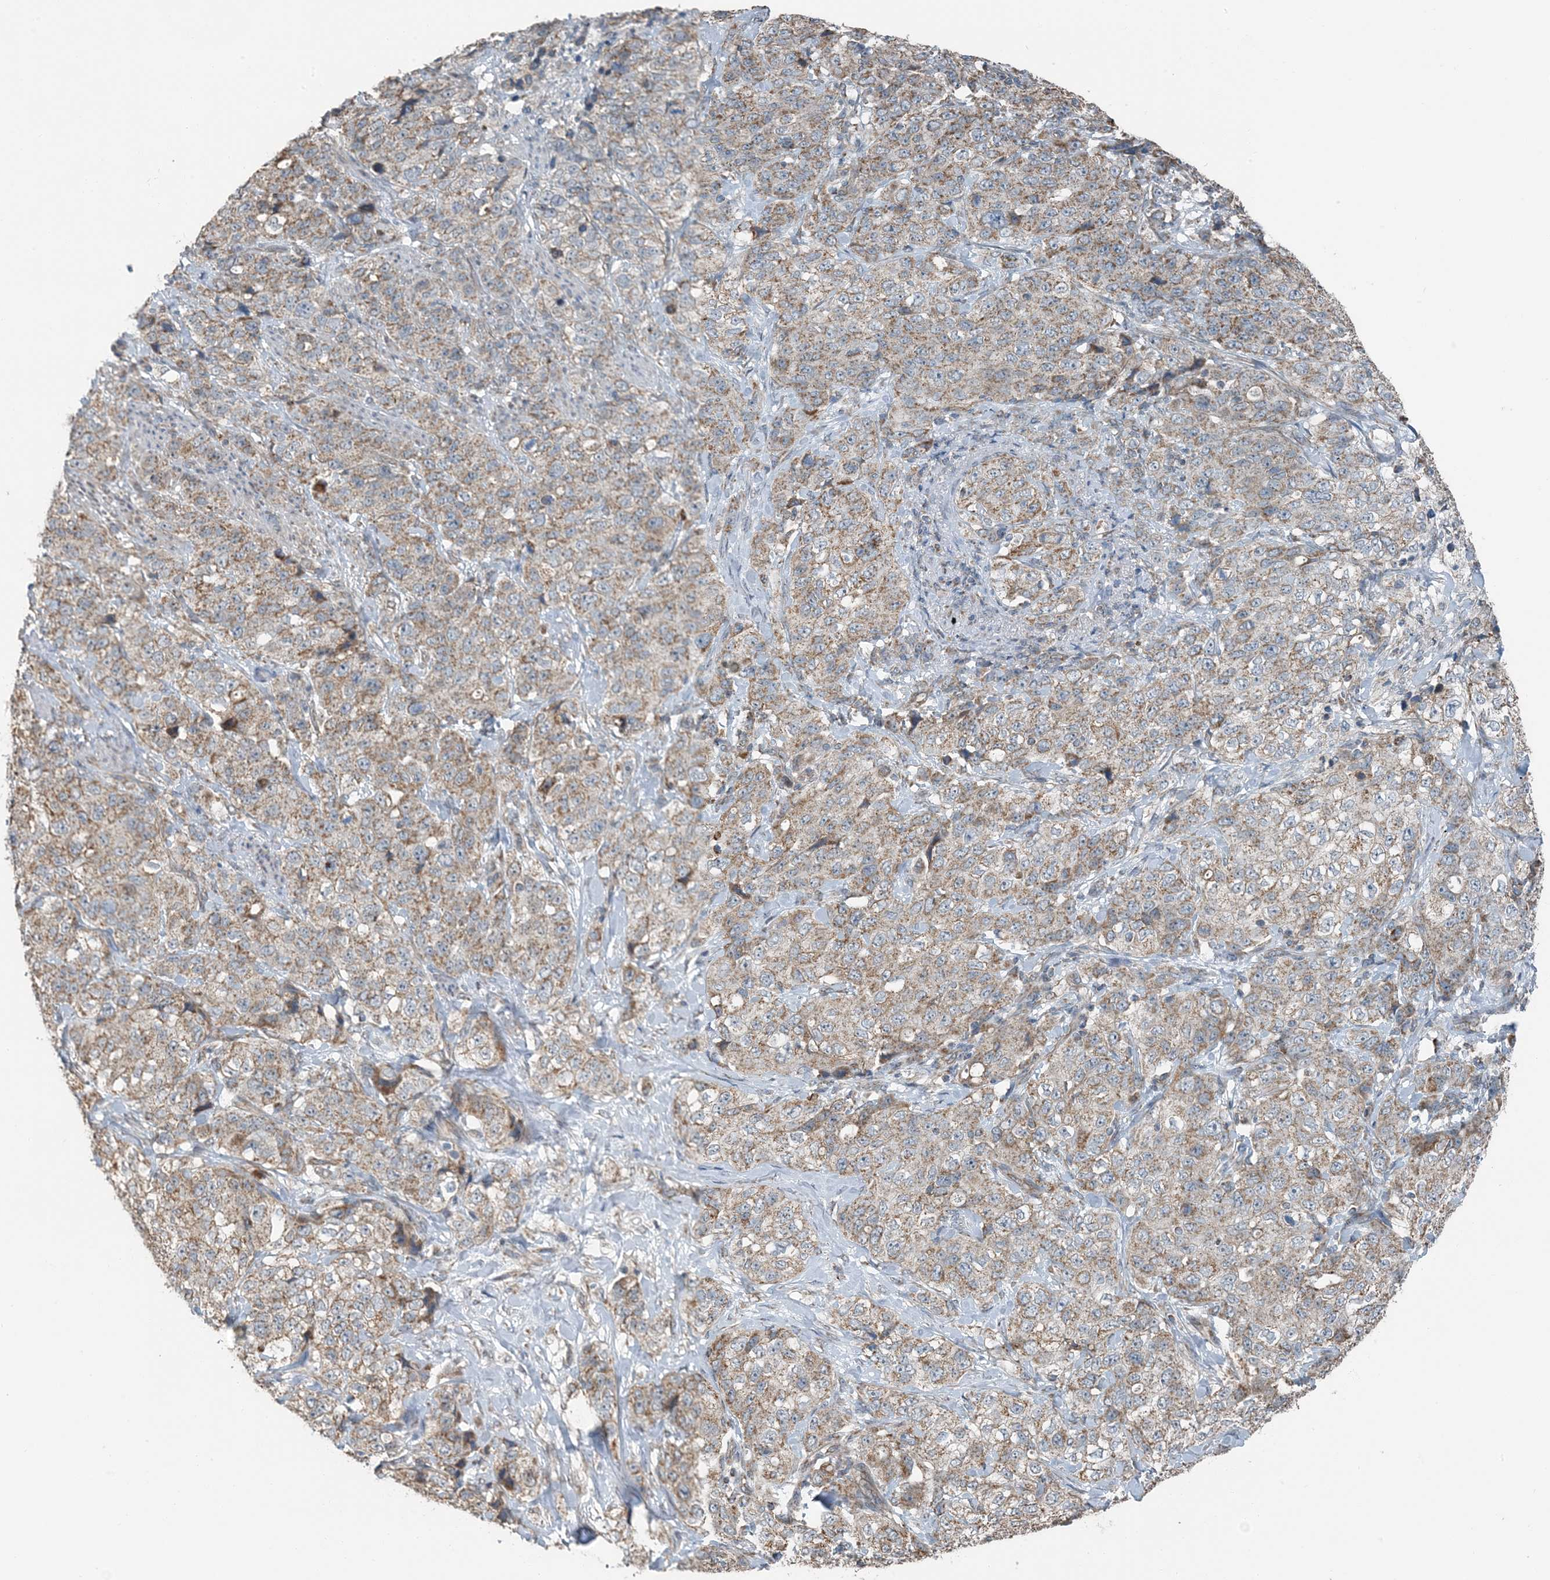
{"staining": {"intensity": "weak", "quantity": ">75%", "location": "cytoplasmic/membranous"}, "tissue": "stomach cancer", "cell_type": "Tumor cells", "image_type": "cancer", "snomed": [{"axis": "morphology", "description": "Adenocarcinoma, NOS"}, {"axis": "topography", "description": "Stomach"}], "caption": "IHC of stomach cancer displays low levels of weak cytoplasmic/membranous expression in approximately >75% of tumor cells.", "gene": "PILRB", "patient": {"sex": "male", "age": 48}}